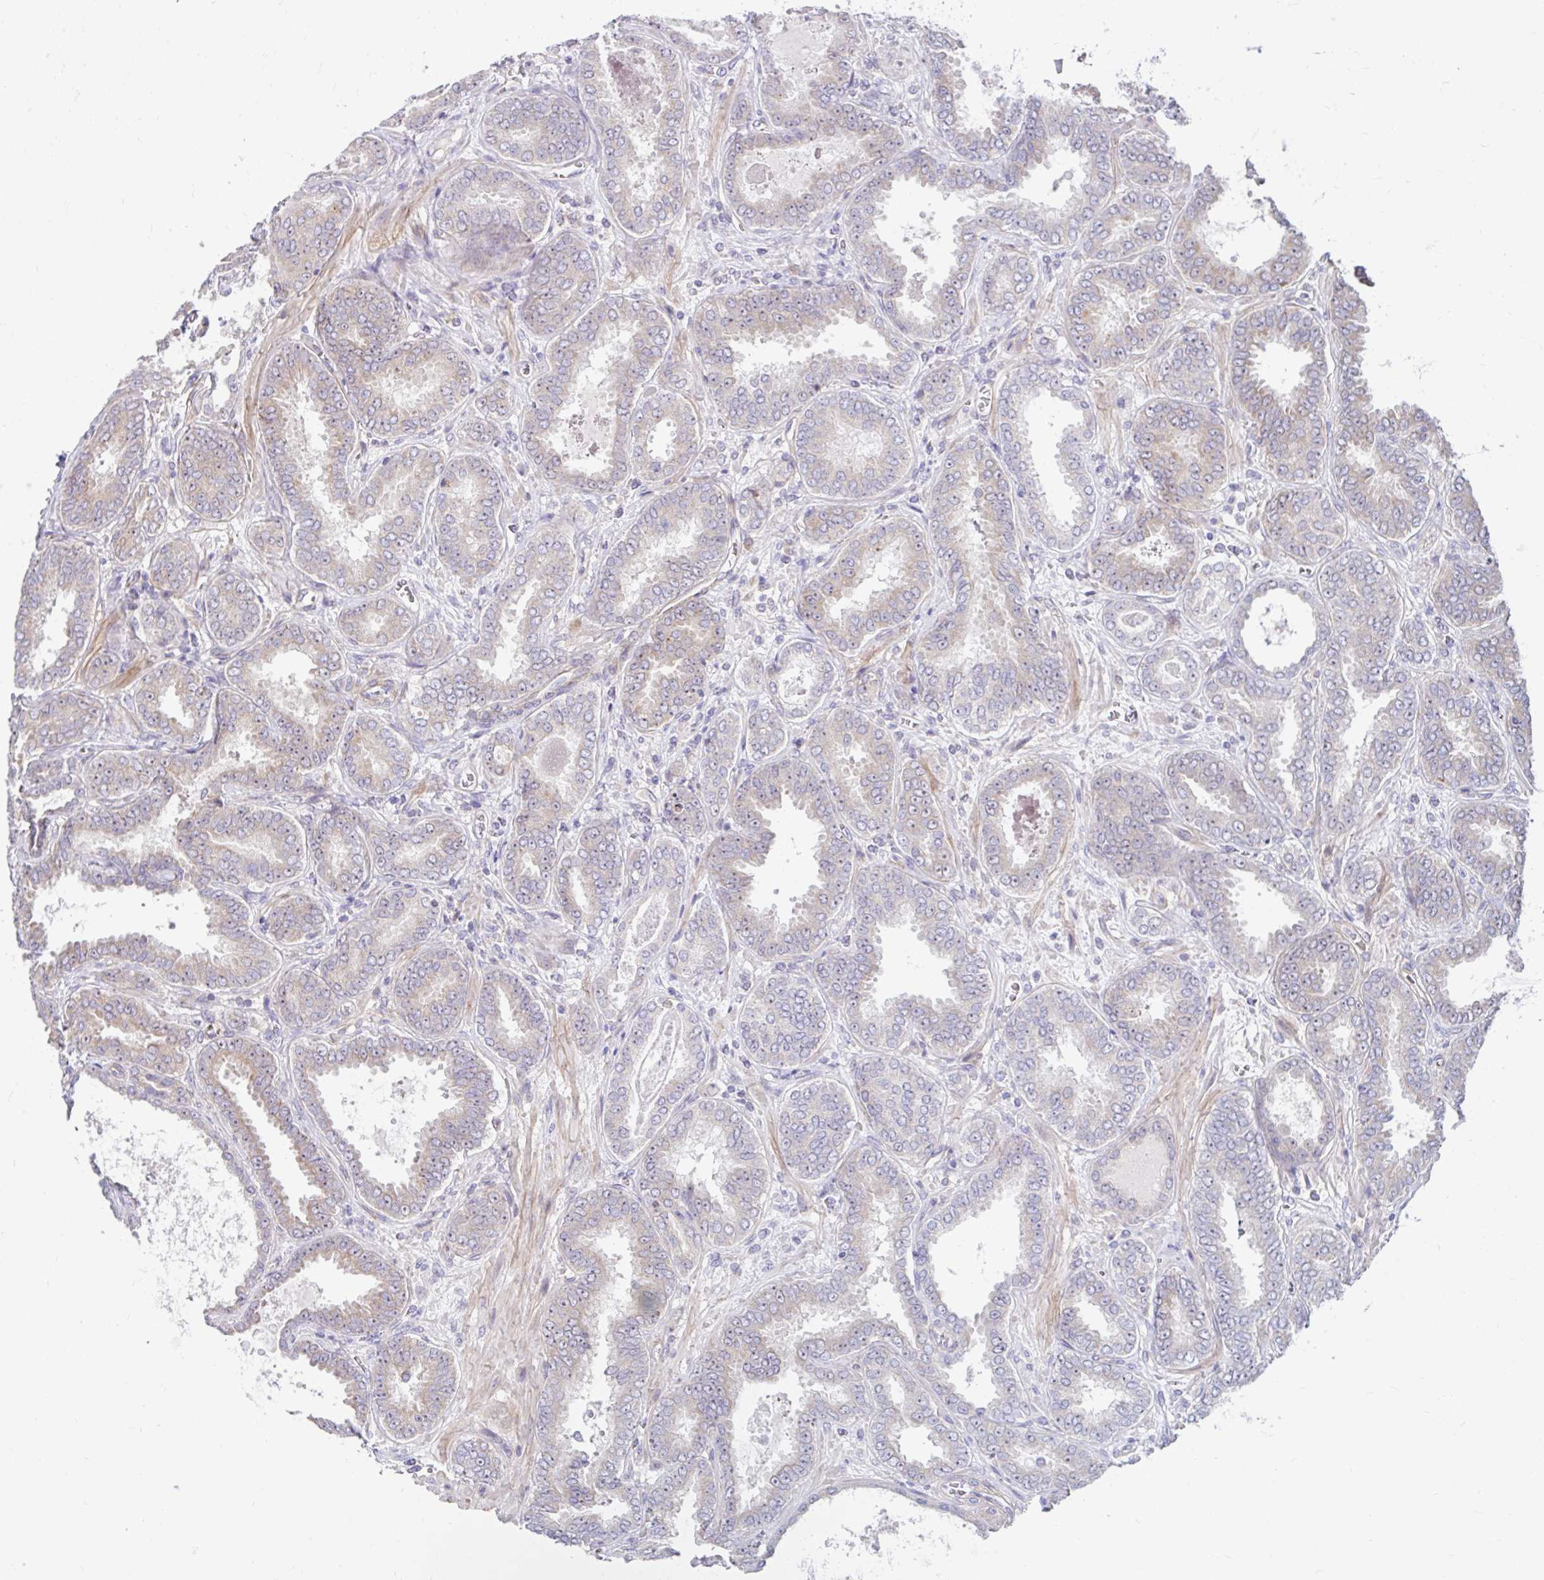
{"staining": {"intensity": "weak", "quantity": "<25%", "location": "cytoplasmic/membranous"}, "tissue": "prostate cancer", "cell_type": "Tumor cells", "image_type": "cancer", "snomed": [{"axis": "morphology", "description": "Adenocarcinoma, High grade"}, {"axis": "topography", "description": "Prostate"}], "caption": "Prostate cancer was stained to show a protein in brown. There is no significant positivity in tumor cells. (DAB IHC with hematoxylin counter stain).", "gene": "NT5C1B", "patient": {"sex": "male", "age": 72}}